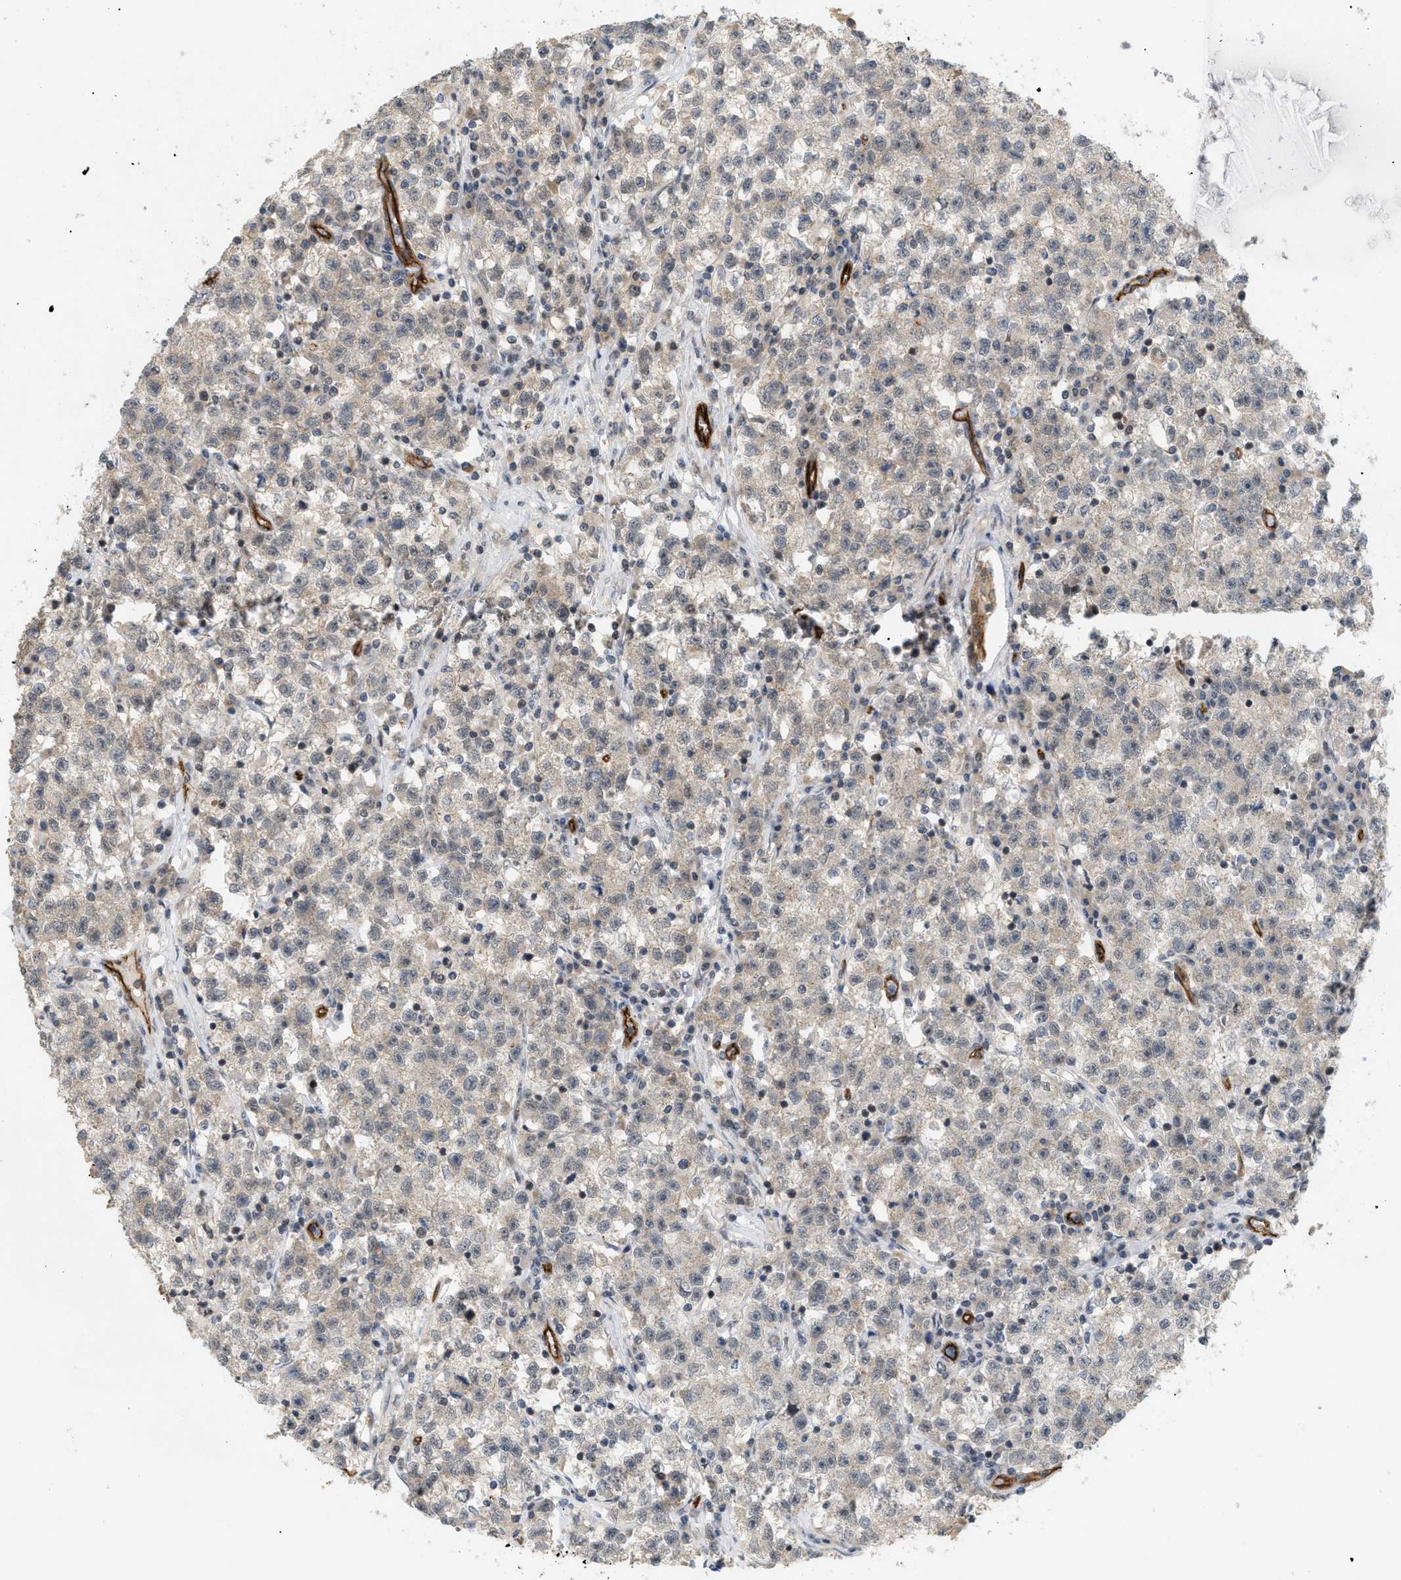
{"staining": {"intensity": "weak", "quantity": "25%-75%", "location": "cytoplasmic/membranous"}, "tissue": "testis cancer", "cell_type": "Tumor cells", "image_type": "cancer", "snomed": [{"axis": "morphology", "description": "Seminoma, NOS"}, {"axis": "topography", "description": "Testis"}], "caption": "Testis cancer (seminoma) tissue displays weak cytoplasmic/membranous positivity in about 25%-75% of tumor cells, visualized by immunohistochemistry.", "gene": "PALMD", "patient": {"sex": "male", "age": 22}}